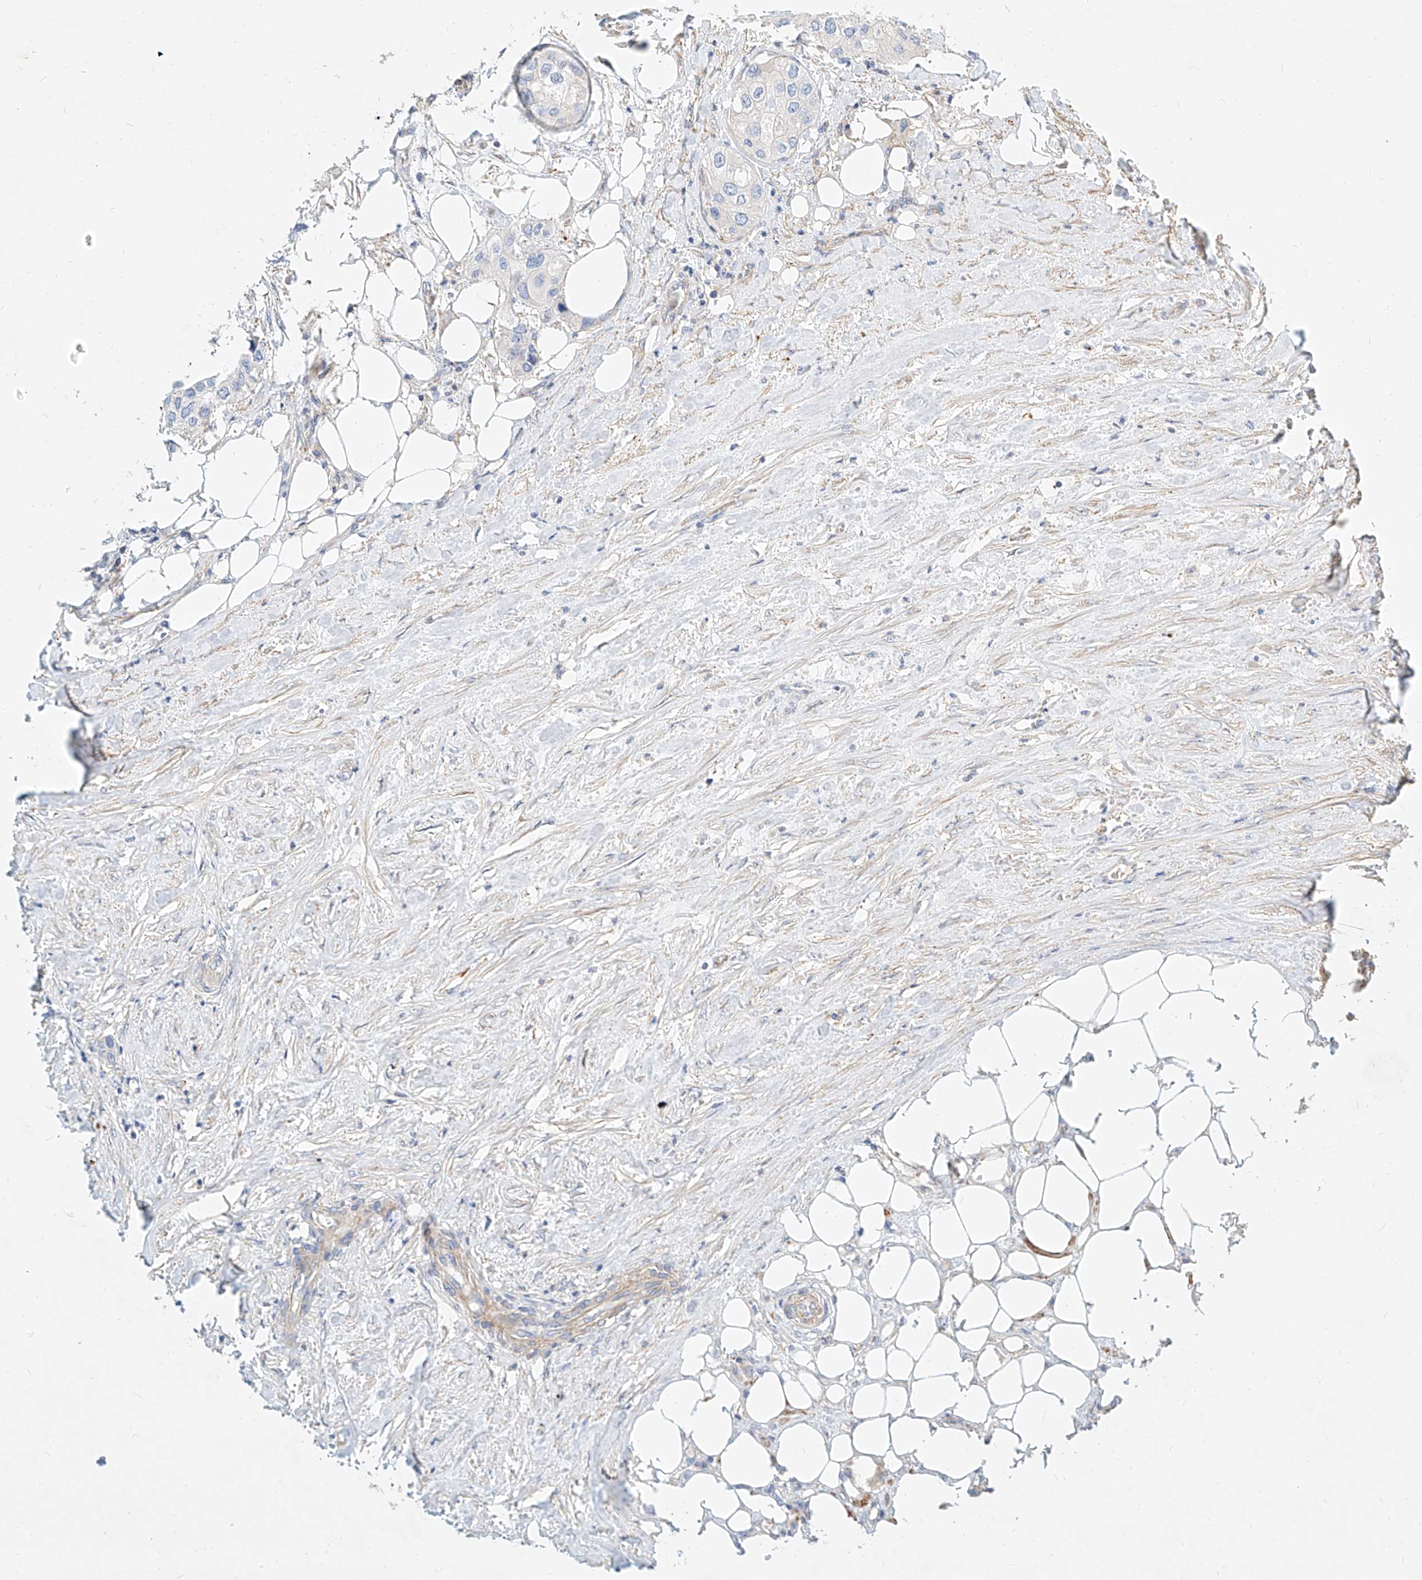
{"staining": {"intensity": "negative", "quantity": "none", "location": "none"}, "tissue": "urothelial cancer", "cell_type": "Tumor cells", "image_type": "cancer", "snomed": [{"axis": "morphology", "description": "Urothelial carcinoma, High grade"}, {"axis": "topography", "description": "Urinary bladder"}], "caption": "Protein analysis of urothelial cancer exhibits no significant staining in tumor cells. (DAB (3,3'-diaminobenzidine) immunohistochemistry, high magnification).", "gene": "KCNH5", "patient": {"sex": "male", "age": 64}}